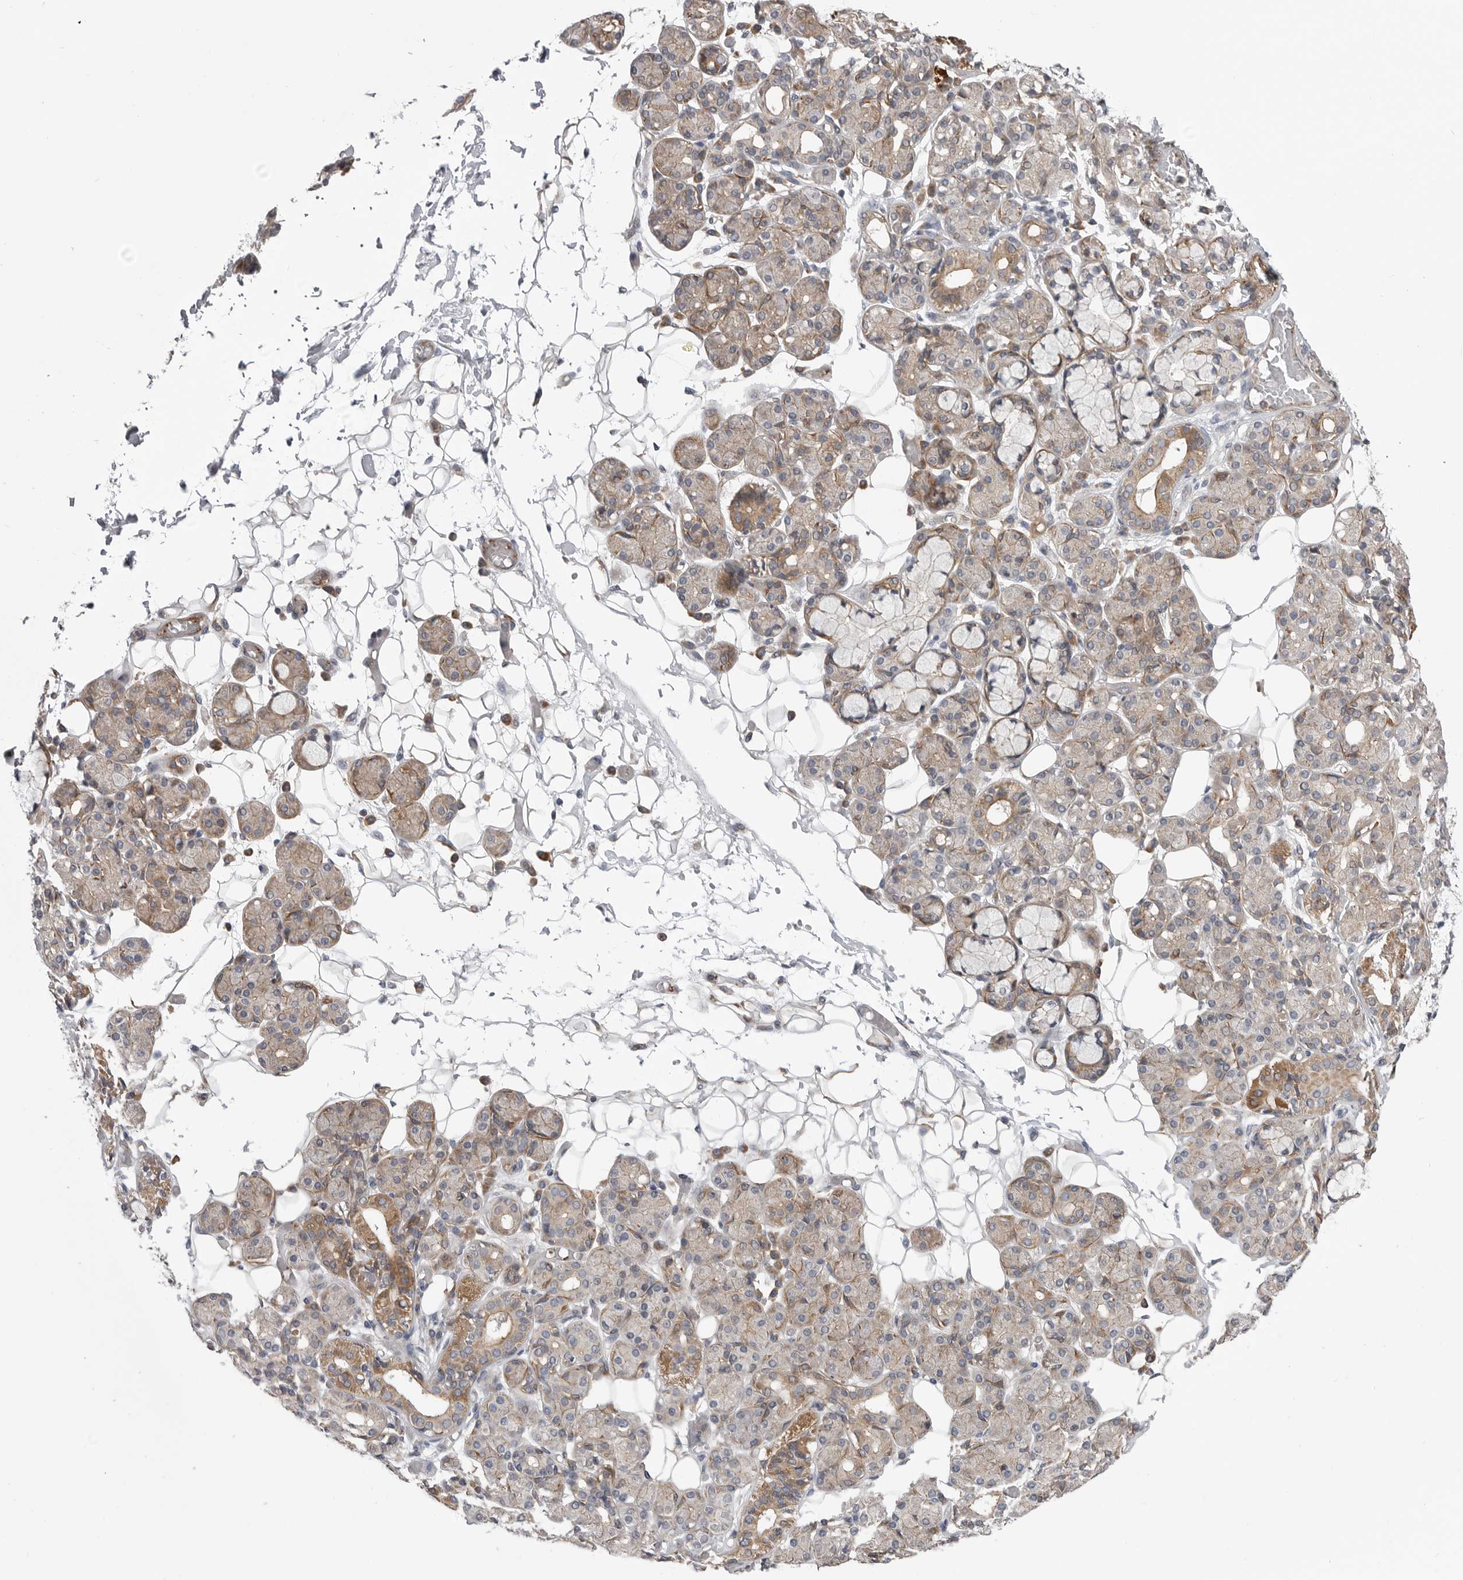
{"staining": {"intensity": "moderate", "quantity": "25%-75%", "location": "cytoplasmic/membranous"}, "tissue": "salivary gland", "cell_type": "Glandular cells", "image_type": "normal", "snomed": [{"axis": "morphology", "description": "Normal tissue, NOS"}, {"axis": "topography", "description": "Salivary gland"}], "caption": "Brown immunohistochemical staining in benign salivary gland shows moderate cytoplasmic/membranous positivity in about 25%-75% of glandular cells. The protein of interest is shown in brown color, while the nuclei are stained blue.", "gene": "SCP2", "patient": {"sex": "male", "age": 63}}